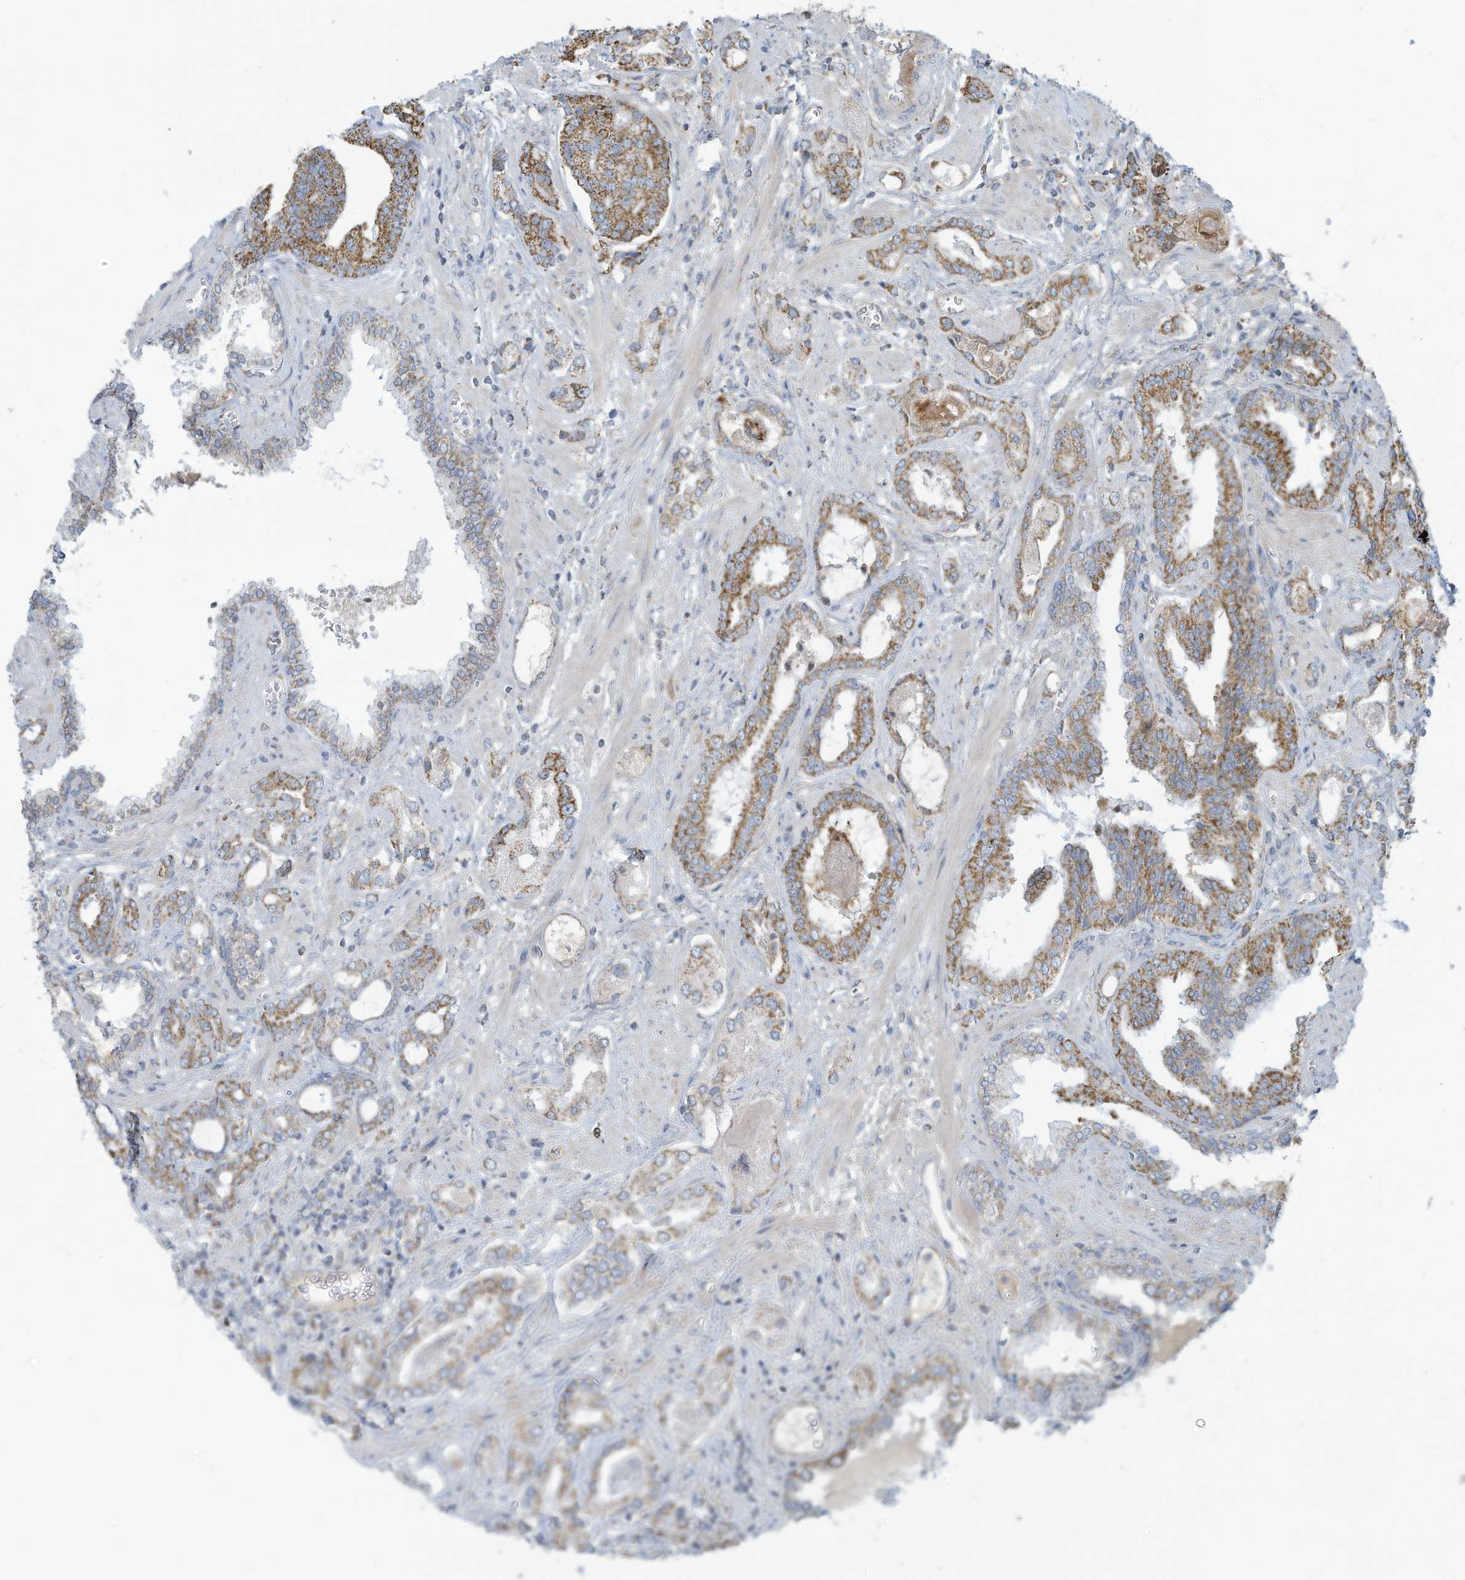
{"staining": {"intensity": "moderate", "quantity": ">75%", "location": "cytoplasmic/membranous"}, "tissue": "prostate cancer", "cell_type": "Tumor cells", "image_type": "cancer", "snomed": [{"axis": "morphology", "description": "Adenocarcinoma, High grade"}, {"axis": "topography", "description": "Prostate and seminal vesicle, NOS"}], "caption": "Prostate cancer (high-grade adenocarcinoma) stained for a protein (brown) shows moderate cytoplasmic/membranous positive positivity in about >75% of tumor cells.", "gene": "NLN", "patient": {"sex": "male", "age": 67}}